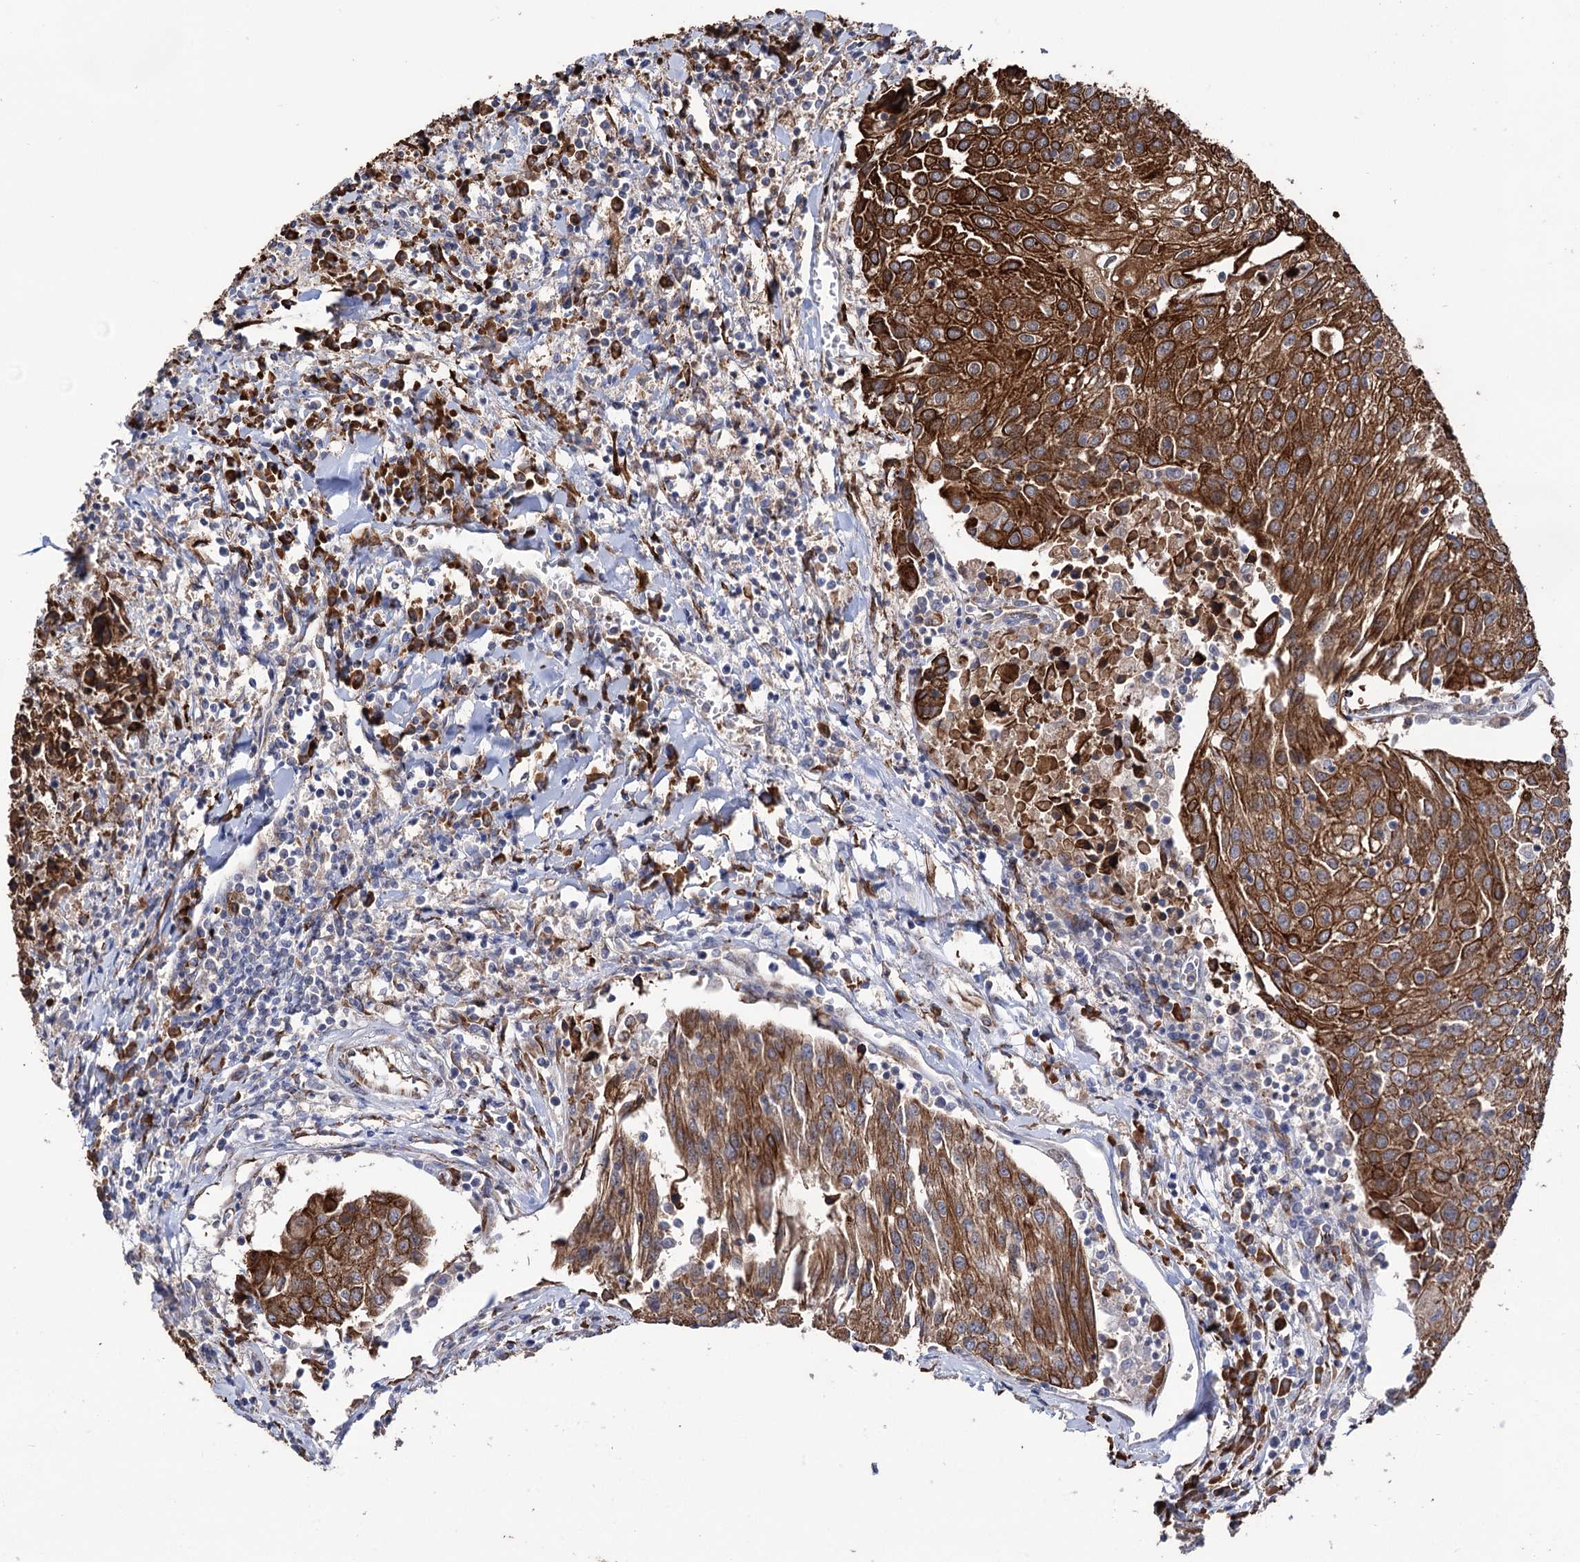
{"staining": {"intensity": "strong", "quantity": ">75%", "location": "cytoplasmic/membranous"}, "tissue": "urothelial cancer", "cell_type": "Tumor cells", "image_type": "cancer", "snomed": [{"axis": "morphology", "description": "Urothelial carcinoma, High grade"}, {"axis": "topography", "description": "Urinary bladder"}], "caption": "Human urothelial cancer stained with a protein marker shows strong staining in tumor cells.", "gene": "CDAN1", "patient": {"sex": "female", "age": 85}}